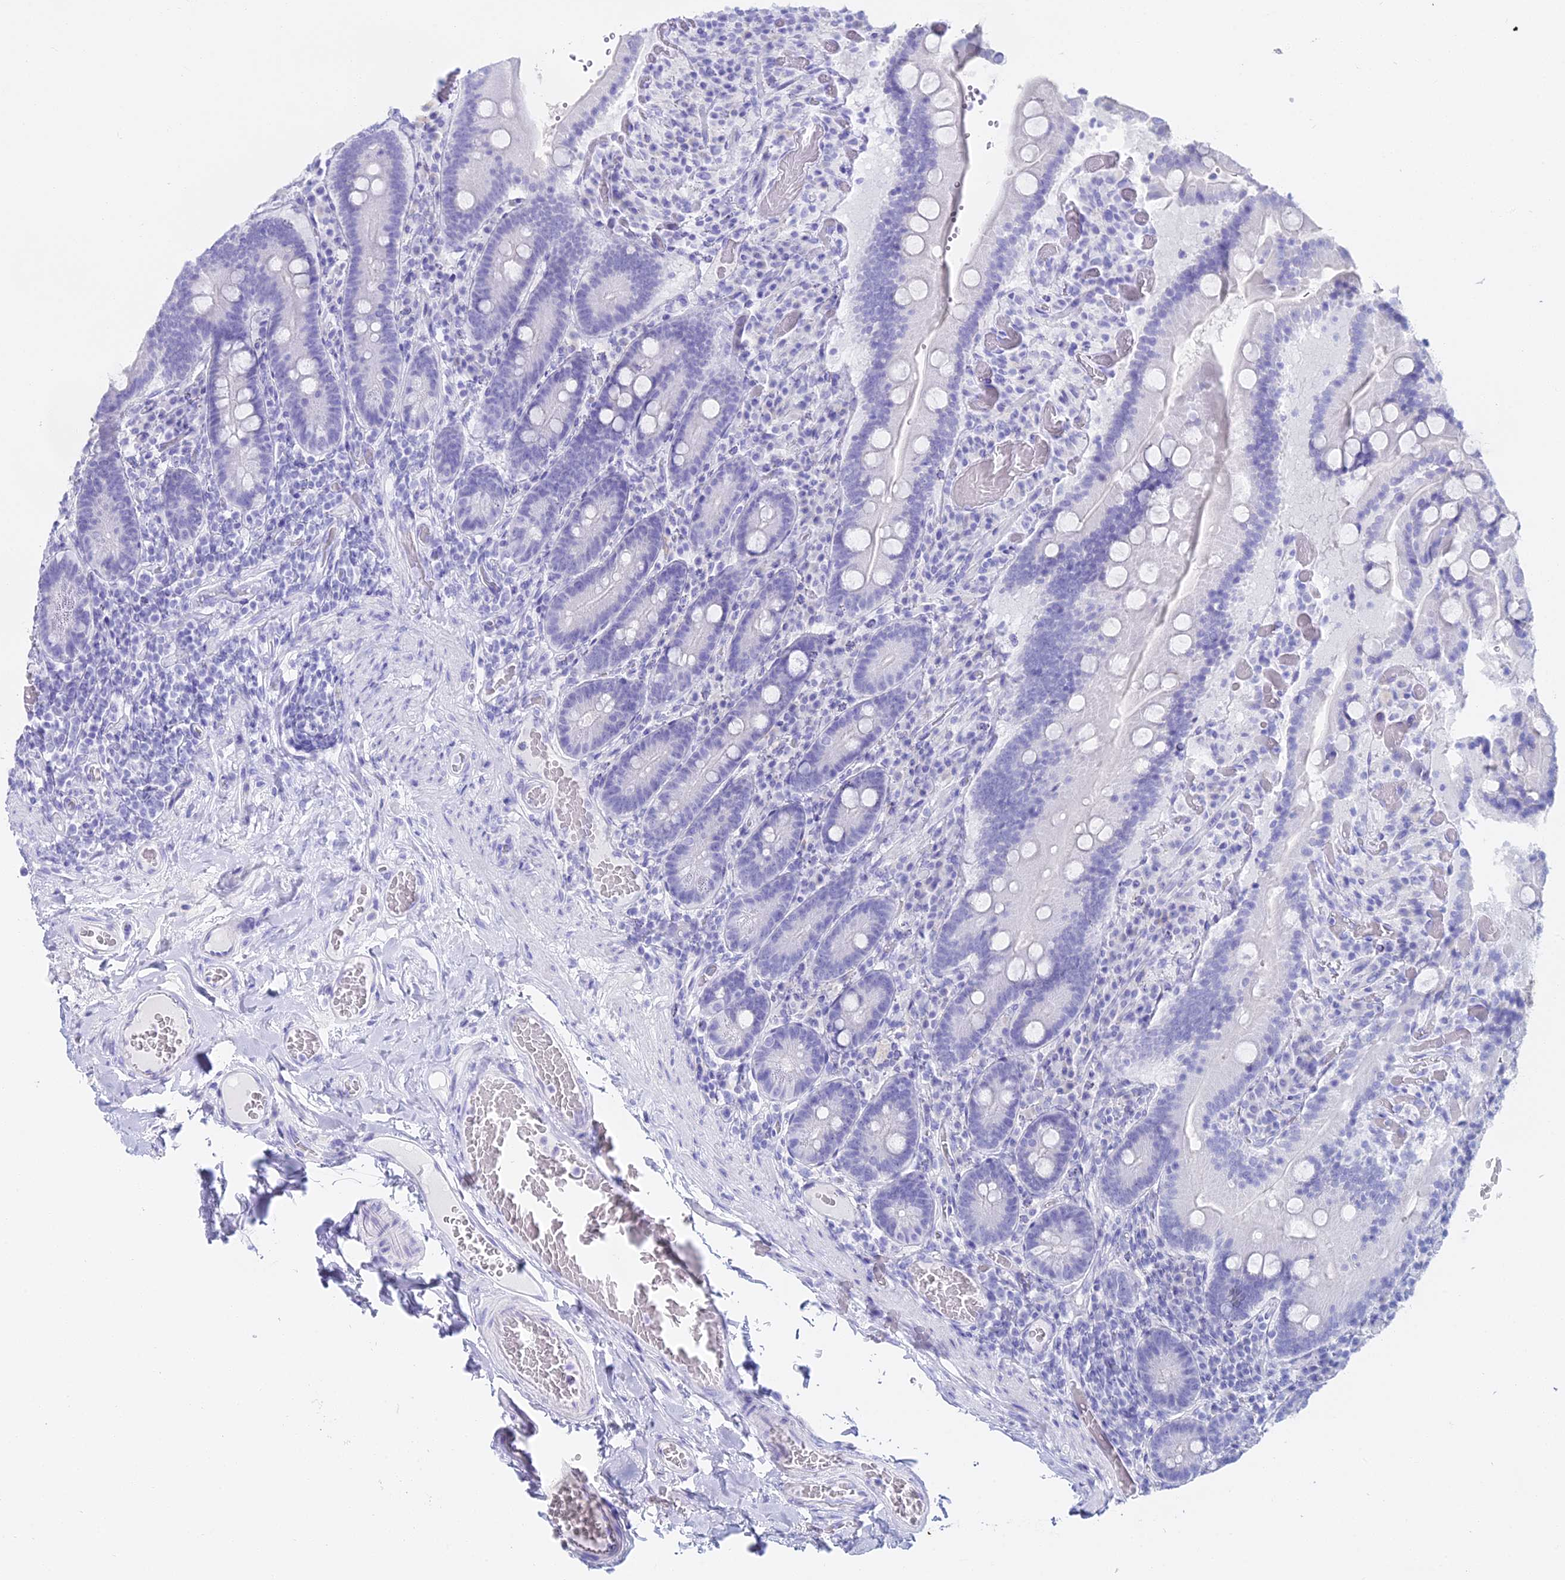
{"staining": {"intensity": "negative", "quantity": "none", "location": "none"}, "tissue": "duodenum", "cell_type": "Glandular cells", "image_type": "normal", "snomed": [{"axis": "morphology", "description": "Normal tissue, NOS"}, {"axis": "topography", "description": "Duodenum"}], "caption": "Image shows no significant protein expression in glandular cells of normal duodenum. (Stains: DAB (3,3'-diaminobenzidine) immunohistochemistry (IHC) with hematoxylin counter stain, Microscopy: brightfield microscopy at high magnification).", "gene": "CGB1", "patient": {"sex": "female", "age": 62}}